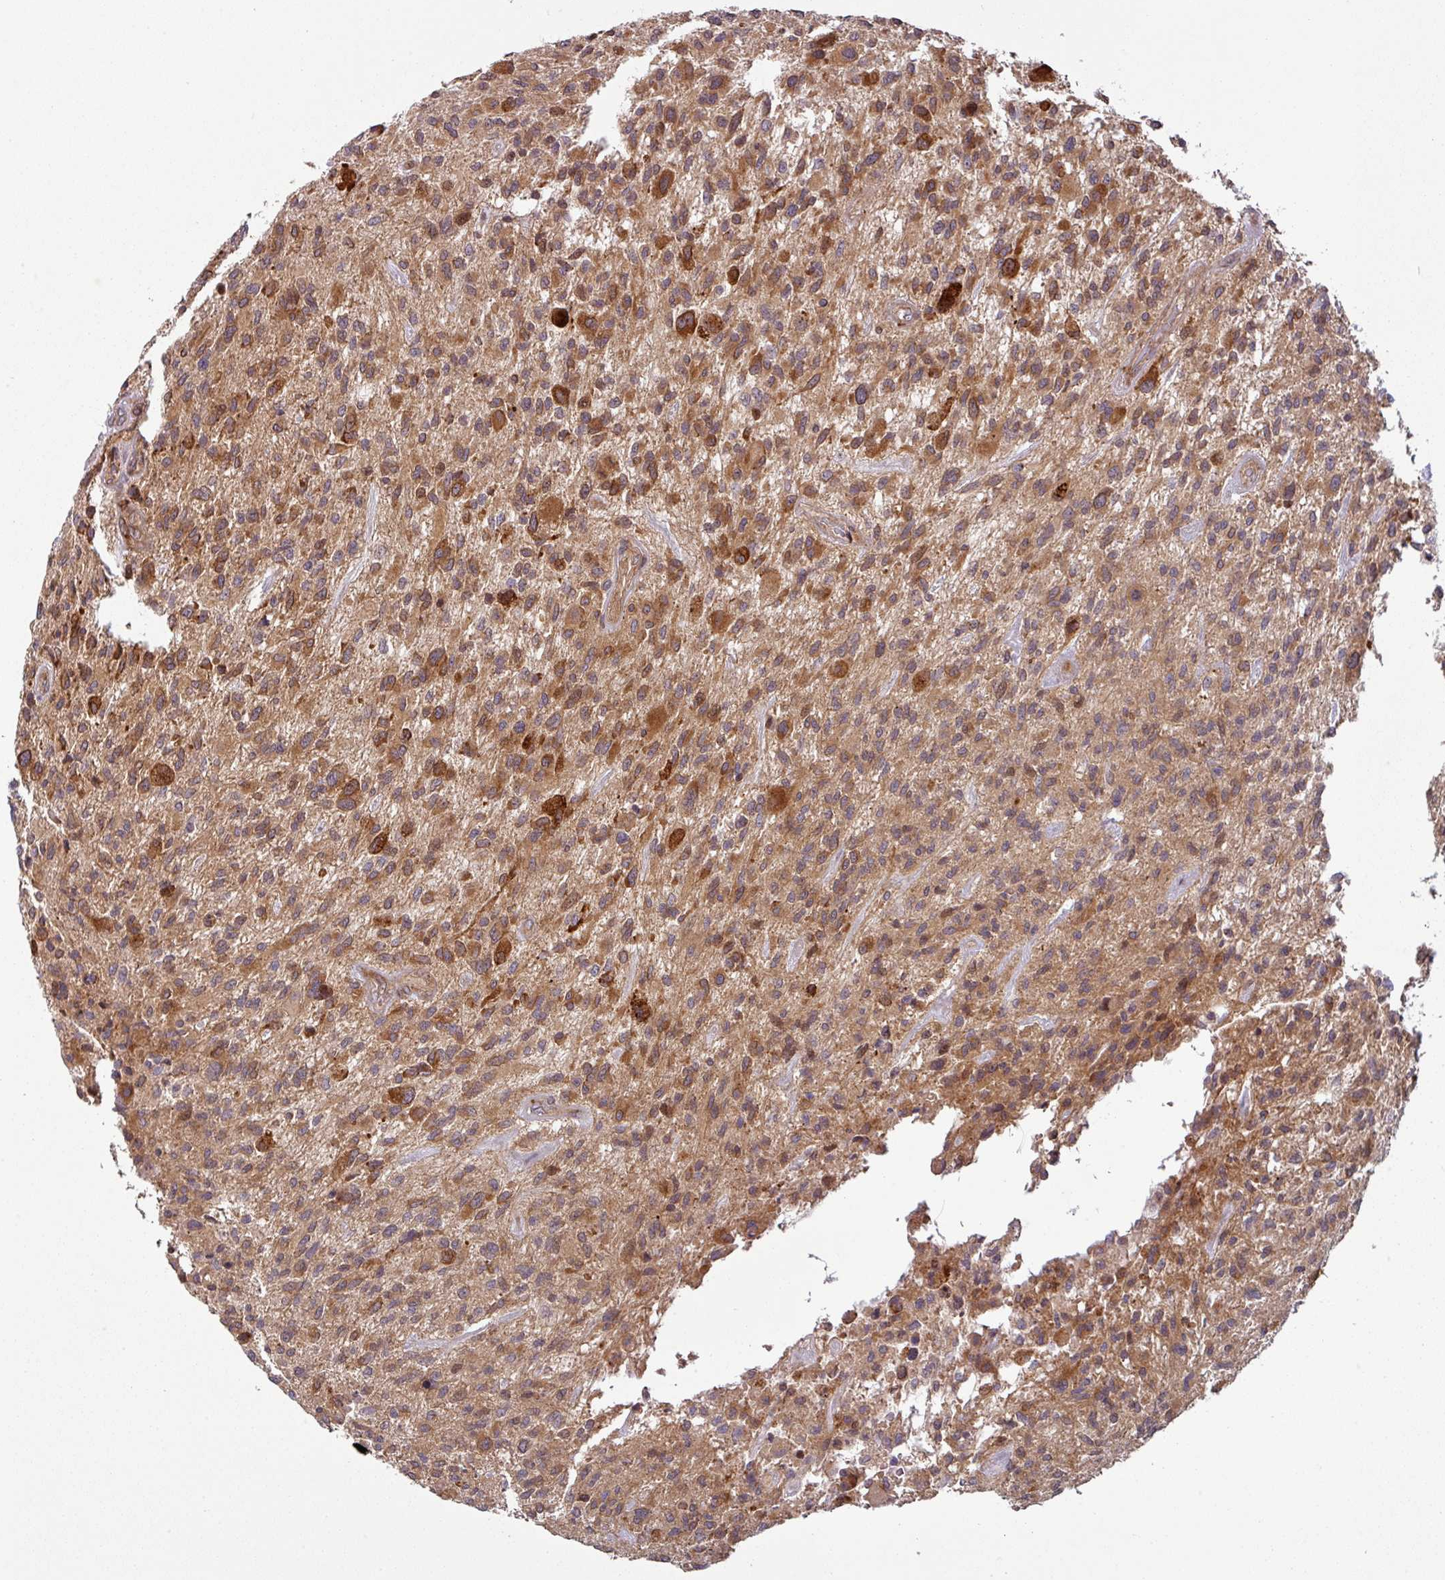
{"staining": {"intensity": "moderate", "quantity": ">75%", "location": "cytoplasmic/membranous"}, "tissue": "glioma", "cell_type": "Tumor cells", "image_type": "cancer", "snomed": [{"axis": "morphology", "description": "Glioma, malignant, High grade"}, {"axis": "topography", "description": "Brain"}], "caption": "High-power microscopy captured an immunohistochemistry (IHC) image of malignant glioma (high-grade), revealing moderate cytoplasmic/membranous expression in approximately >75% of tumor cells. Nuclei are stained in blue.", "gene": "ART1", "patient": {"sex": "male", "age": 47}}